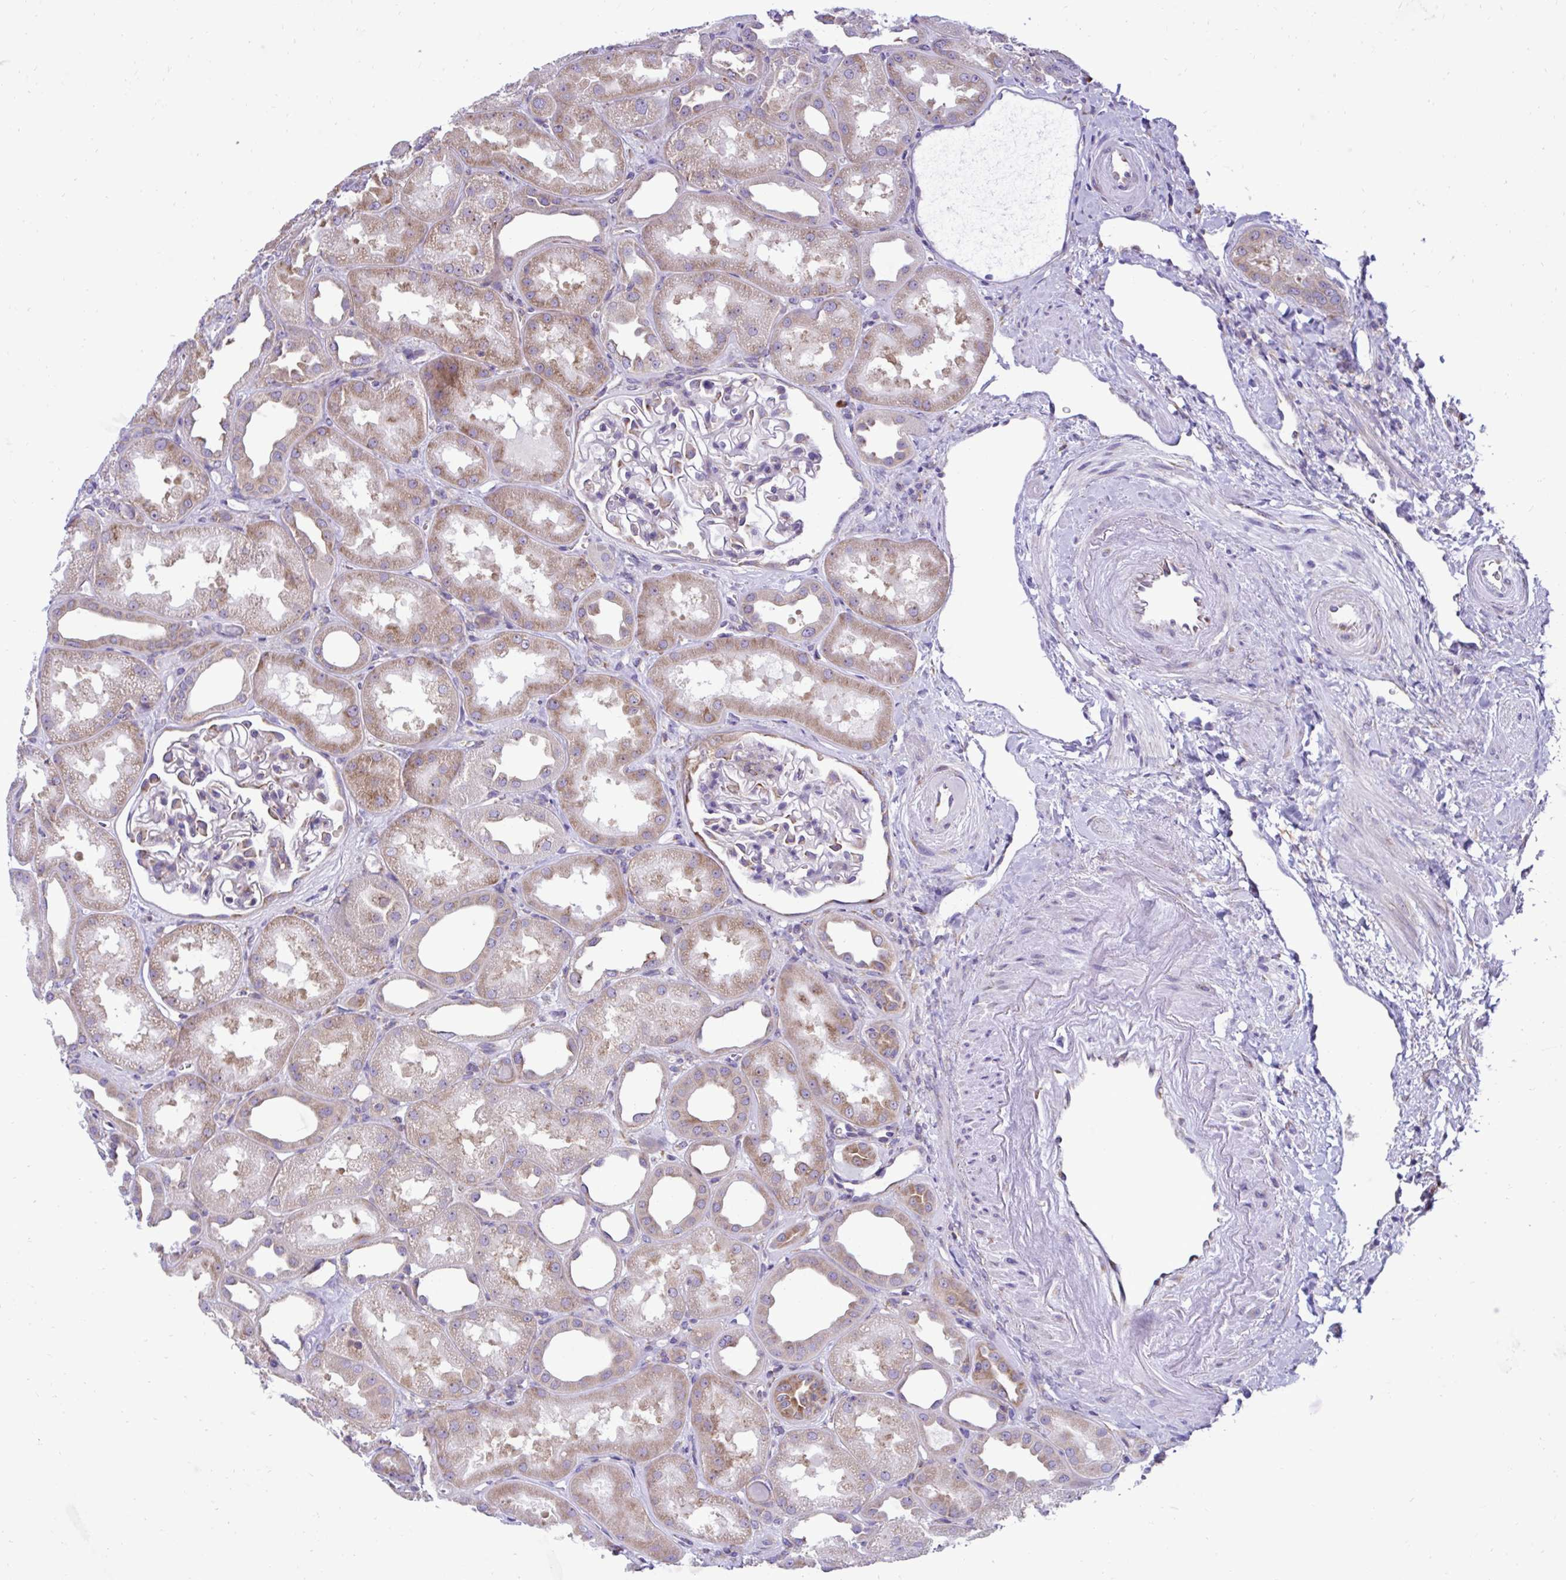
{"staining": {"intensity": "moderate", "quantity": "<25%", "location": "cytoplasmic/membranous"}, "tissue": "kidney", "cell_type": "Cells in glomeruli", "image_type": "normal", "snomed": [{"axis": "morphology", "description": "Normal tissue, NOS"}, {"axis": "topography", "description": "Kidney"}], "caption": "The immunohistochemical stain labels moderate cytoplasmic/membranous staining in cells in glomeruli of normal kidney.", "gene": "RPL7", "patient": {"sex": "male", "age": 61}}